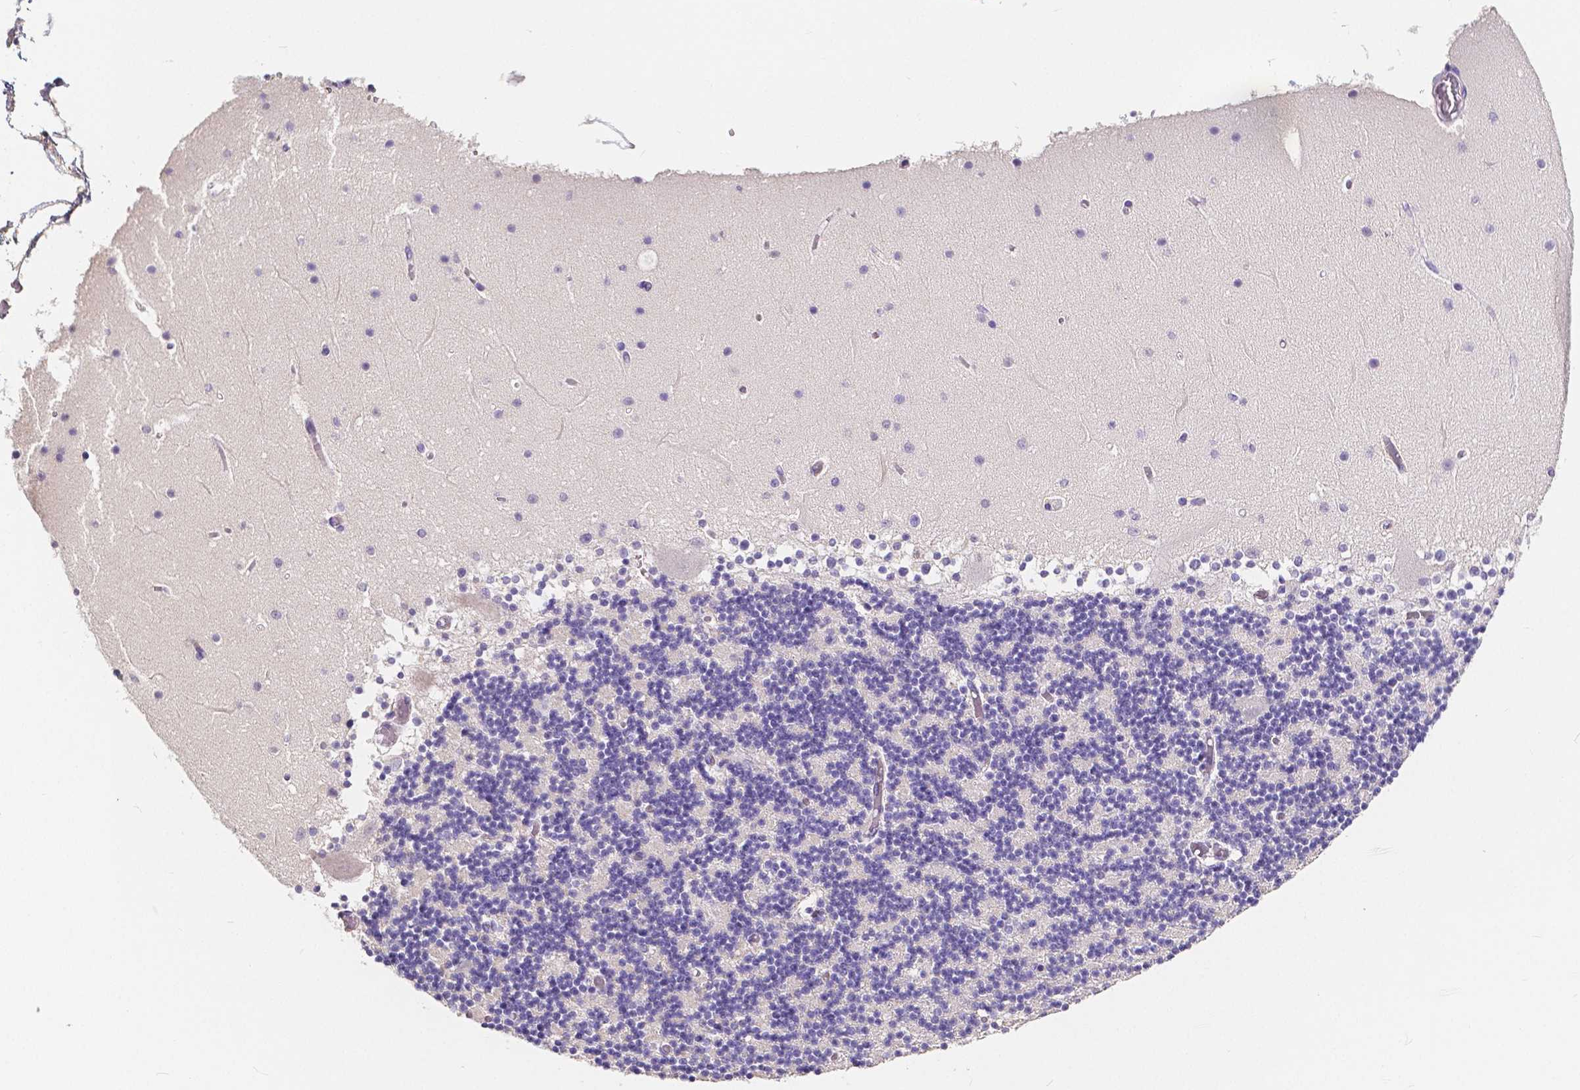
{"staining": {"intensity": "negative", "quantity": "none", "location": "none"}, "tissue": "cerebellum", "cell_type": "Cells in granular layer", "image_type": "normal", "snomed": [{"axis": "morphology", "description": "Normal tissue, NOS"}, {"axis": "topography", "description": "Cerebellum"}], "caption": "A high-resolution micrograph shows immunohistochemistry (IHC) staining of unremarkable cerebellum, which displays no significant expression in cells in granular layer. Brightfield microscopy of immunohistochemistry stained with DAB (3,3'-diaminobenzidine) (brown) and hematoxylin (blue), captured at high magnification.", "gene": "ACP5", "patient": {"sex": "female", "age": 28}}